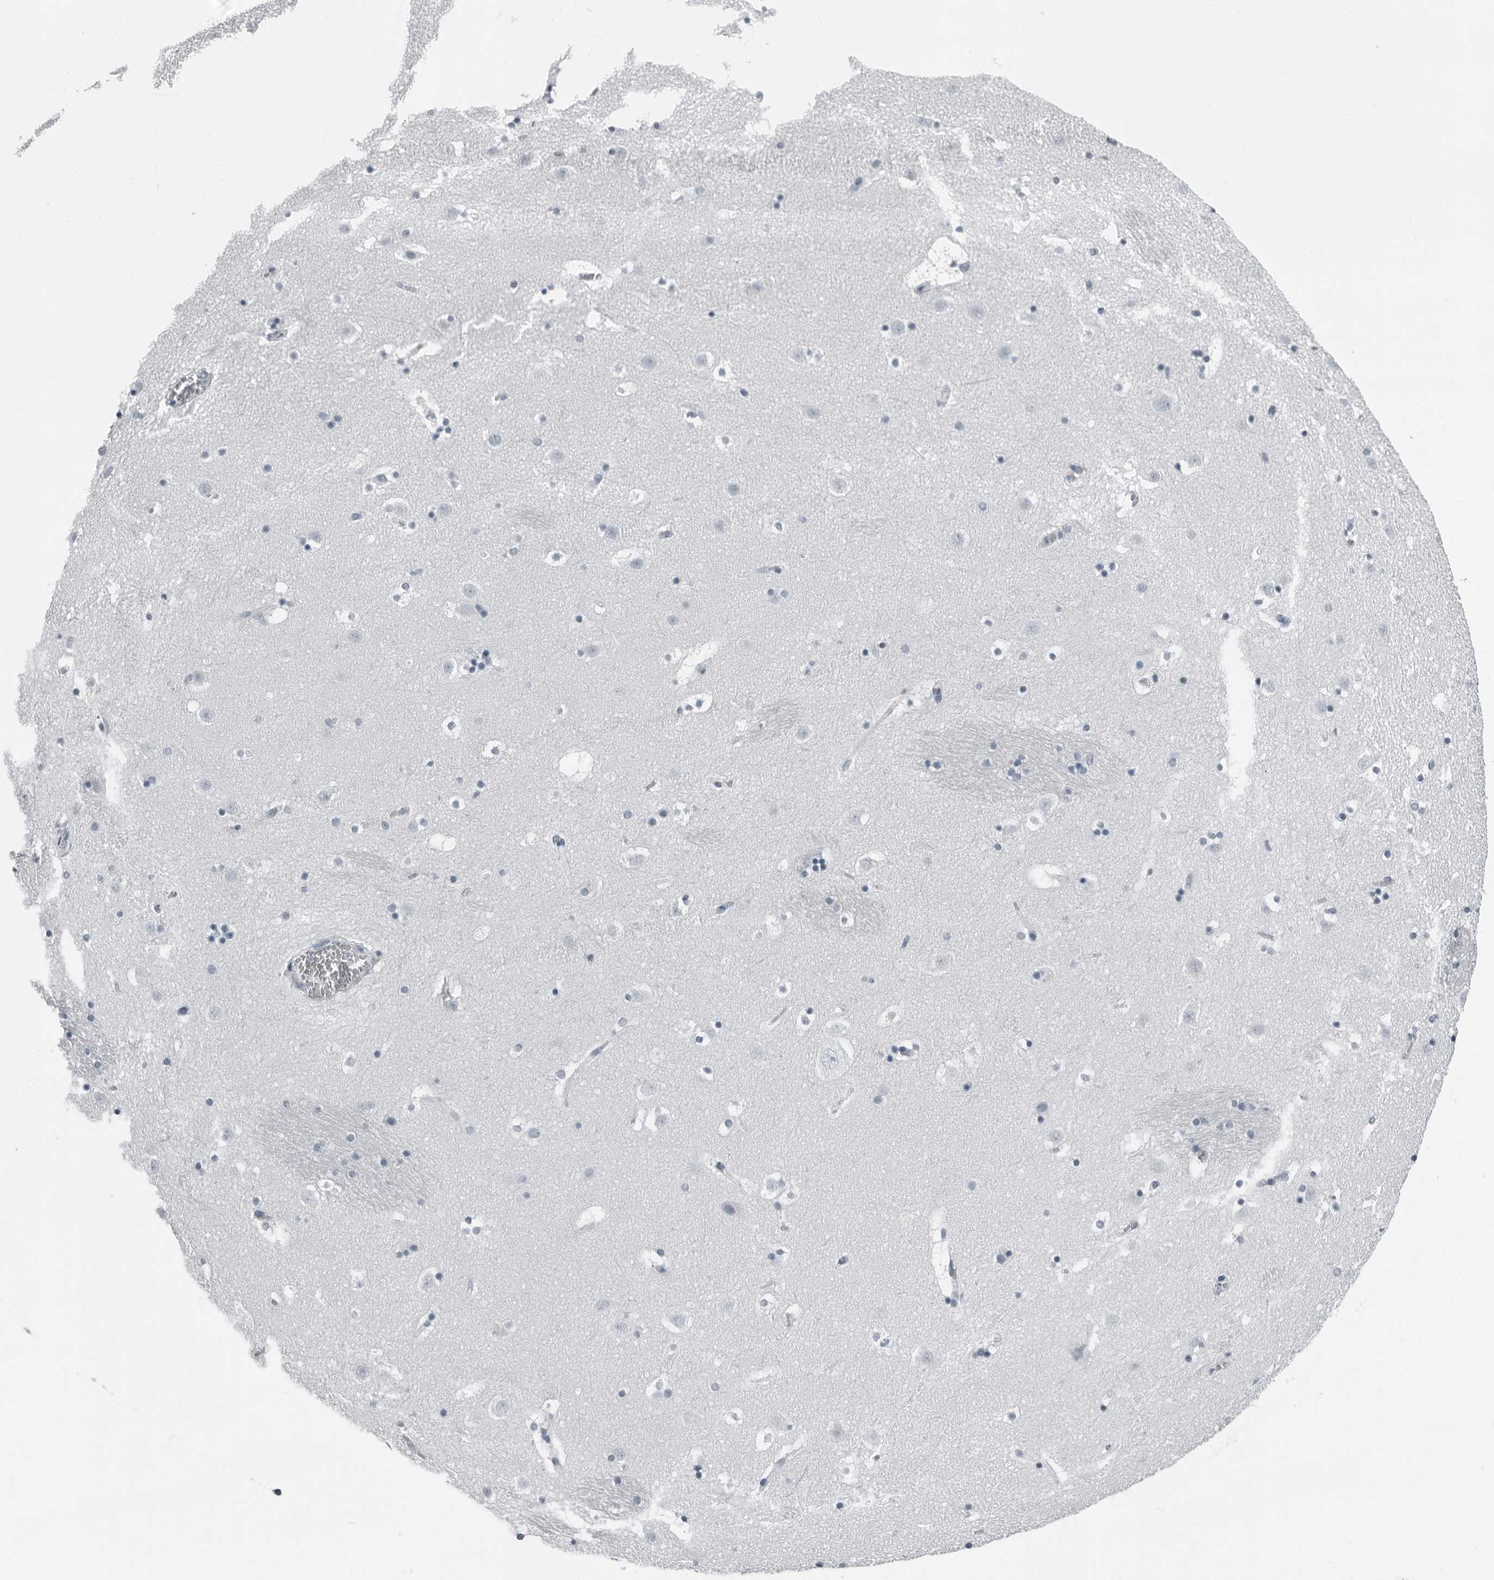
{"staining": {"intensity": "negative", "quantity": "none", "location": "none"}, "tissue": "caudate", "cell_type": "Glial cells", "image_type": "normal", "snomed": [{"axis": "morphology", "description": "Normal tissue, NOS"}, {"axis": "topography", "description": "Lateral ventricle wall"}], "caption": "High power microscopy histopathology image of an IHC image of normal caudate, revealing no significant expression in glial cells. The staining was performed using DAB to visualize the protein expression in brown, while the nuclei were stained in blue with hematoxylin (Magnification: 20x).", "gene": "PRSS1", "patient": {"sex": "male", "age": 45}}